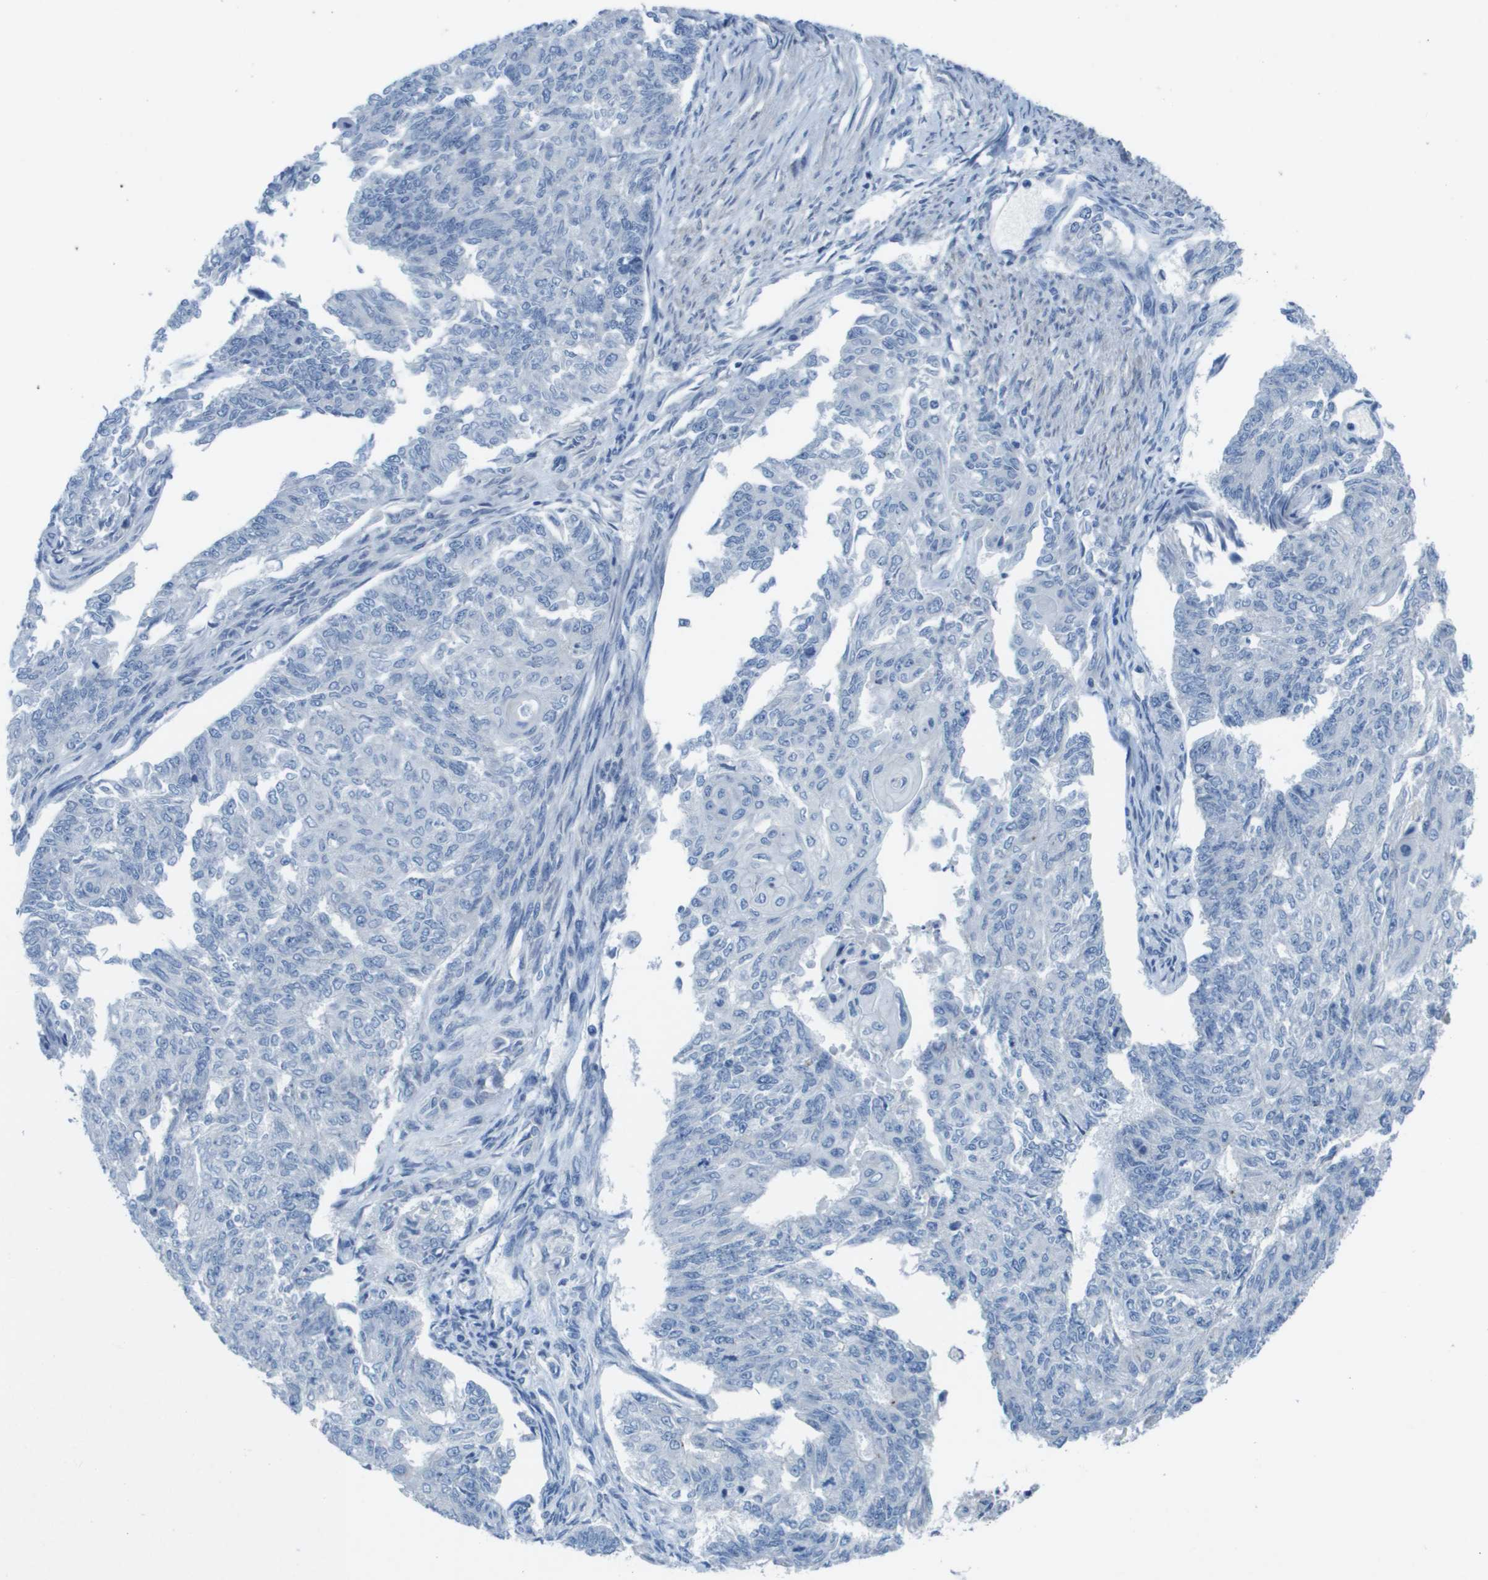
{"staining": {"intensity": "negative", "quantity": "none", "location": "none"}, "tissue": "endometrial cancer", "cell_type": "Tumor cells", "image_type": "cancer", "snomed": [{"axis": "morphology", "description": "Adenocarcinoma, NOS"}, {"axis": "topography", "description": "Endometrium"}], "caption": "Photomicrograph shows no significant protein positivity in tumor cells of adenocarcinoma (endometrial).", "gene": "NCS1", "patient": {"sex": "female", "age": 32}}